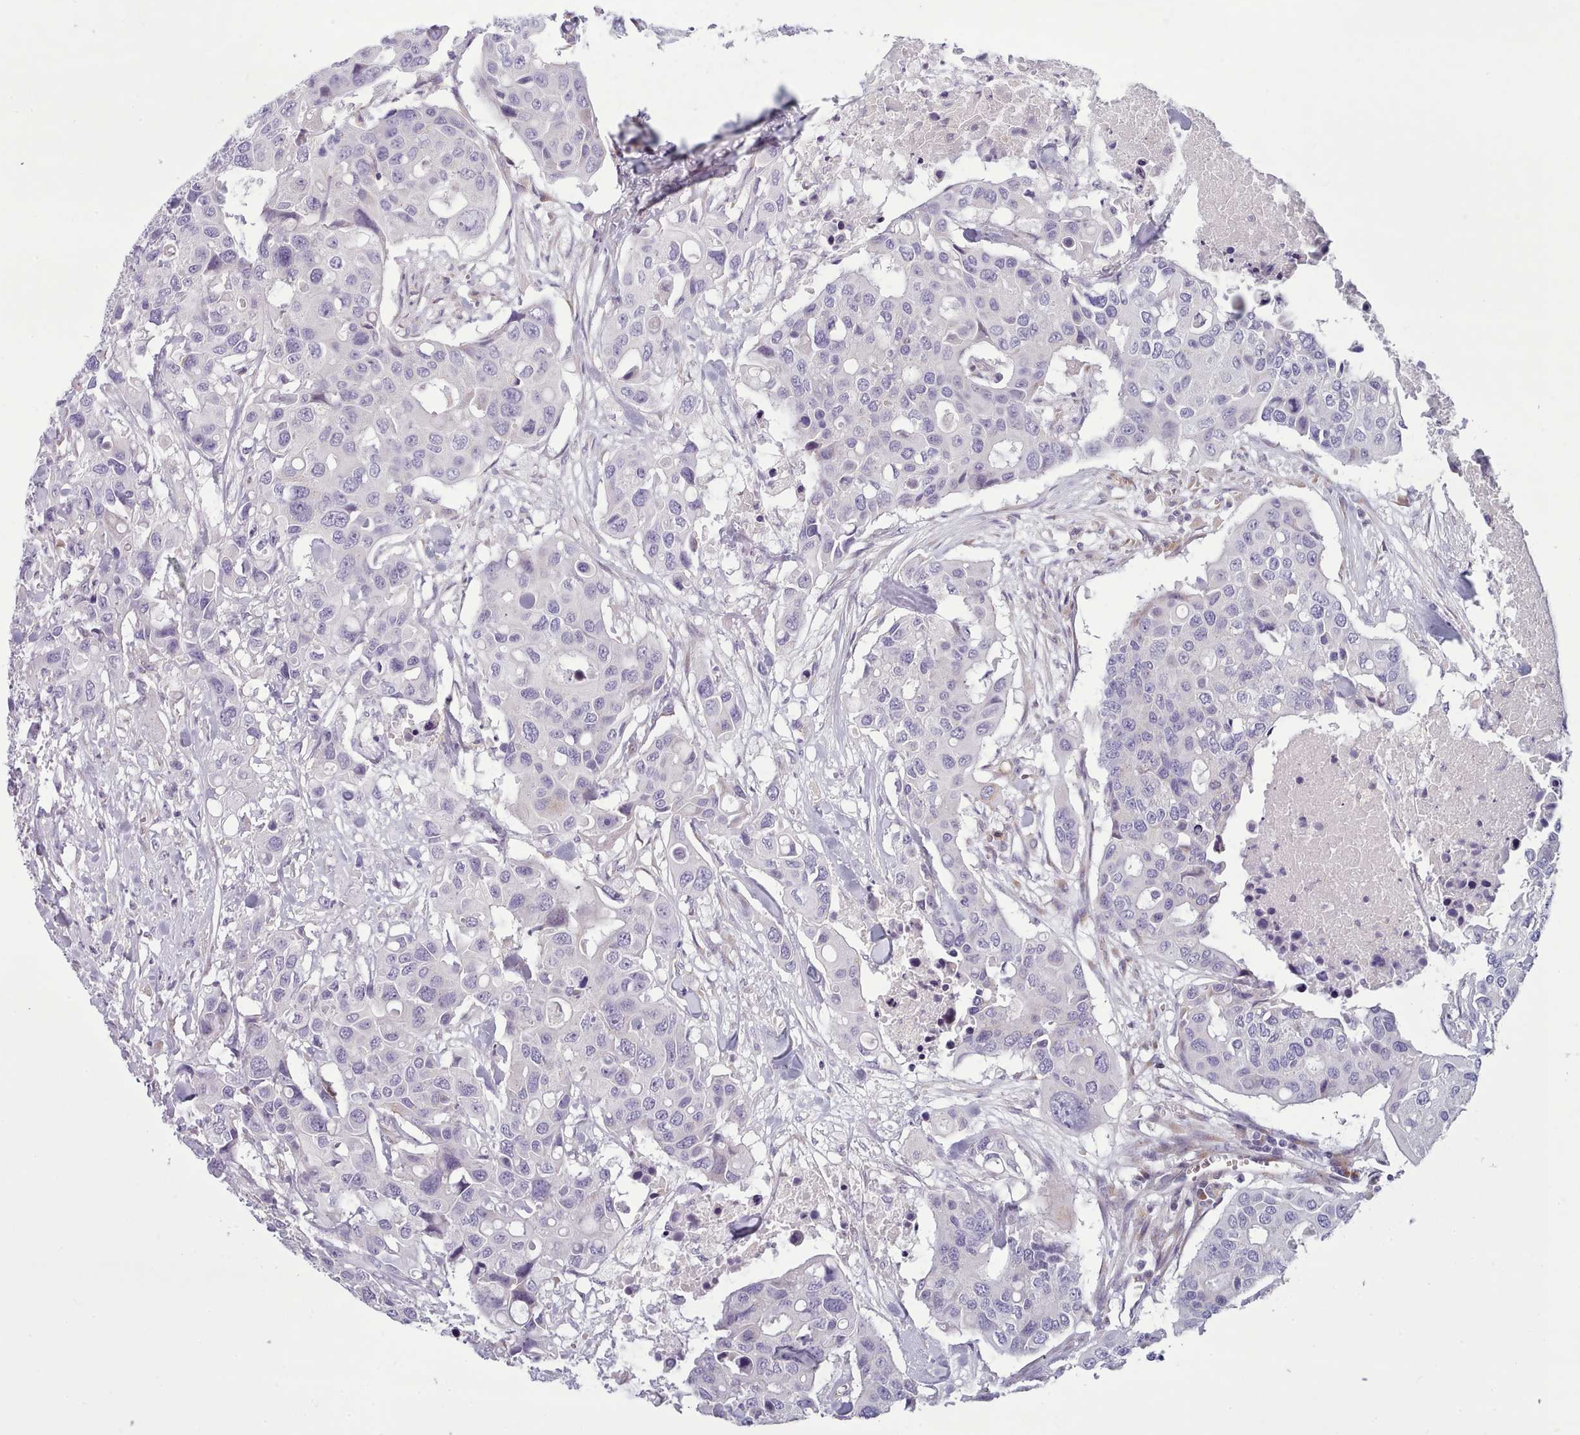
{"staining": {"intensity": "negative", "quantity": "none", "location": "none"}, "tissue": "colorectal cancer", "cell_type": "Tumor cells", "image_type": "cancer", "snomed": [{"axis": "morphology", "description": "Adenocarcinoma, NOS"}, {"axis": "topography", "description": "Colon"}], "caption": "An immunohistochemistry histopathology image of colorectal cancer is shown. There is no staining in tumor cells of colorectal cancer.", "gene": "MYRFL", "patient": {"sex": "male", "age": 77}}